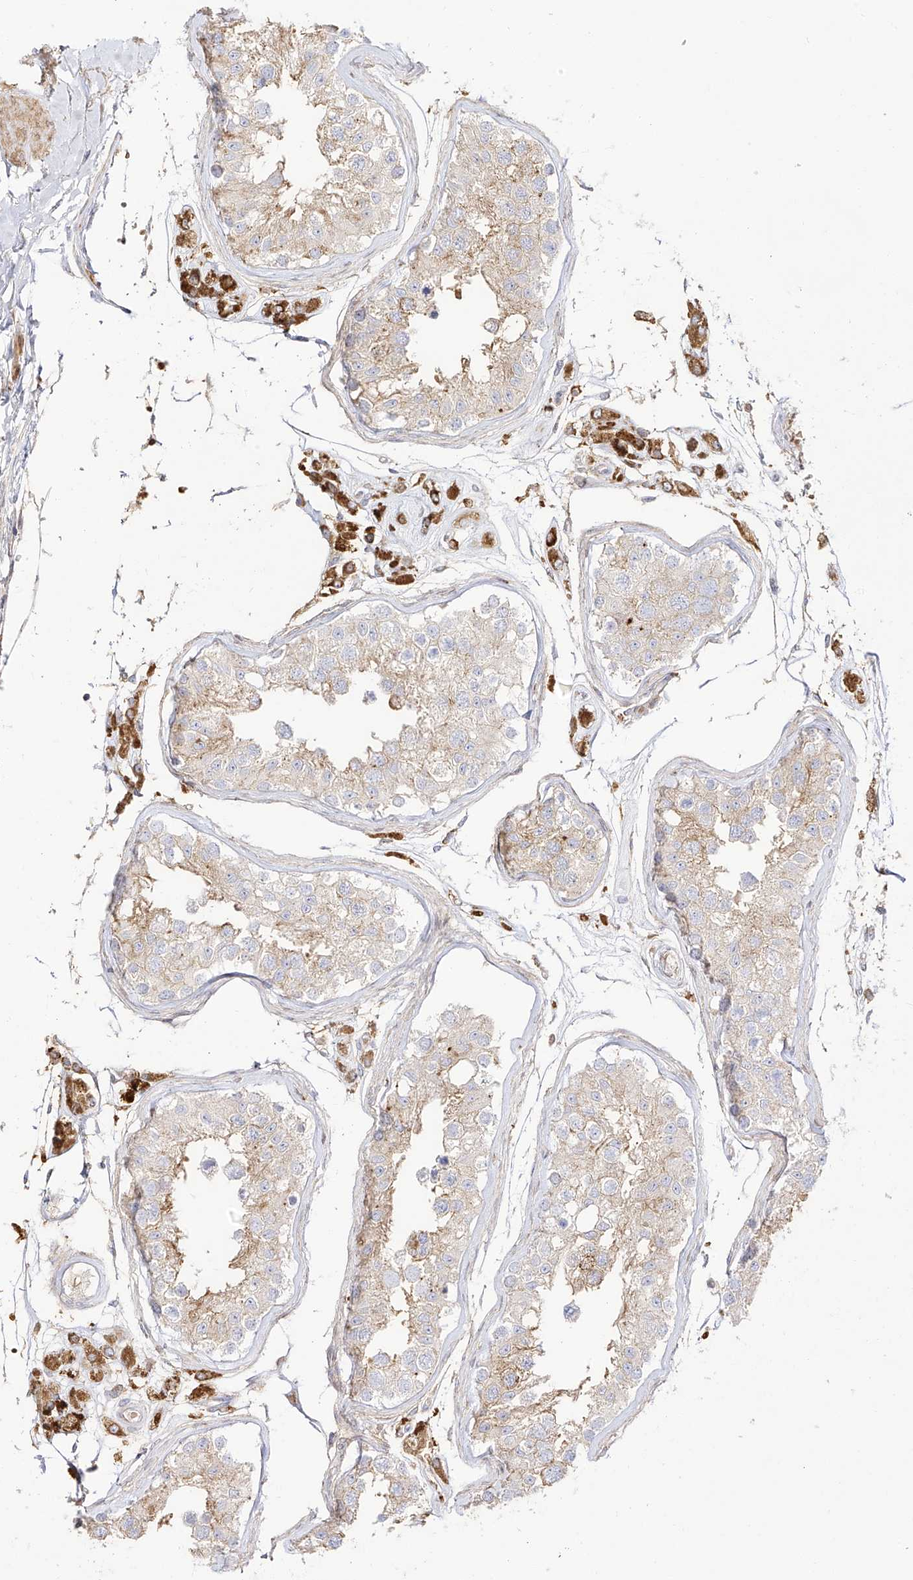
{"staining": {"intensity": "weak", "quantity": "<25%", "location": "cytoplasmic/membranous"}, "tissue": "testis", "cell_type": "Cells in seminiferous ducts", "image_type": "normal", "snomed": [{"axis": "morphology", "description": "Normal tissue, NOS"}, {"axis": "morphology", "description": "Adenocarcinoma, metastatic, NOS"}, {"axis": "topography", "description": "Testis"}], "caption": "Immunohistochemistry photomicrograph of benign testis: human testis stained with DAB displays no significant protein staining in cells in seminiferous ducts. (DAB (3,3'-diaminobenzidine) IHC with hematoxylin counter stain).", "gene": "ZGRF1", "patient": {"sex": "male", "age": 26}}